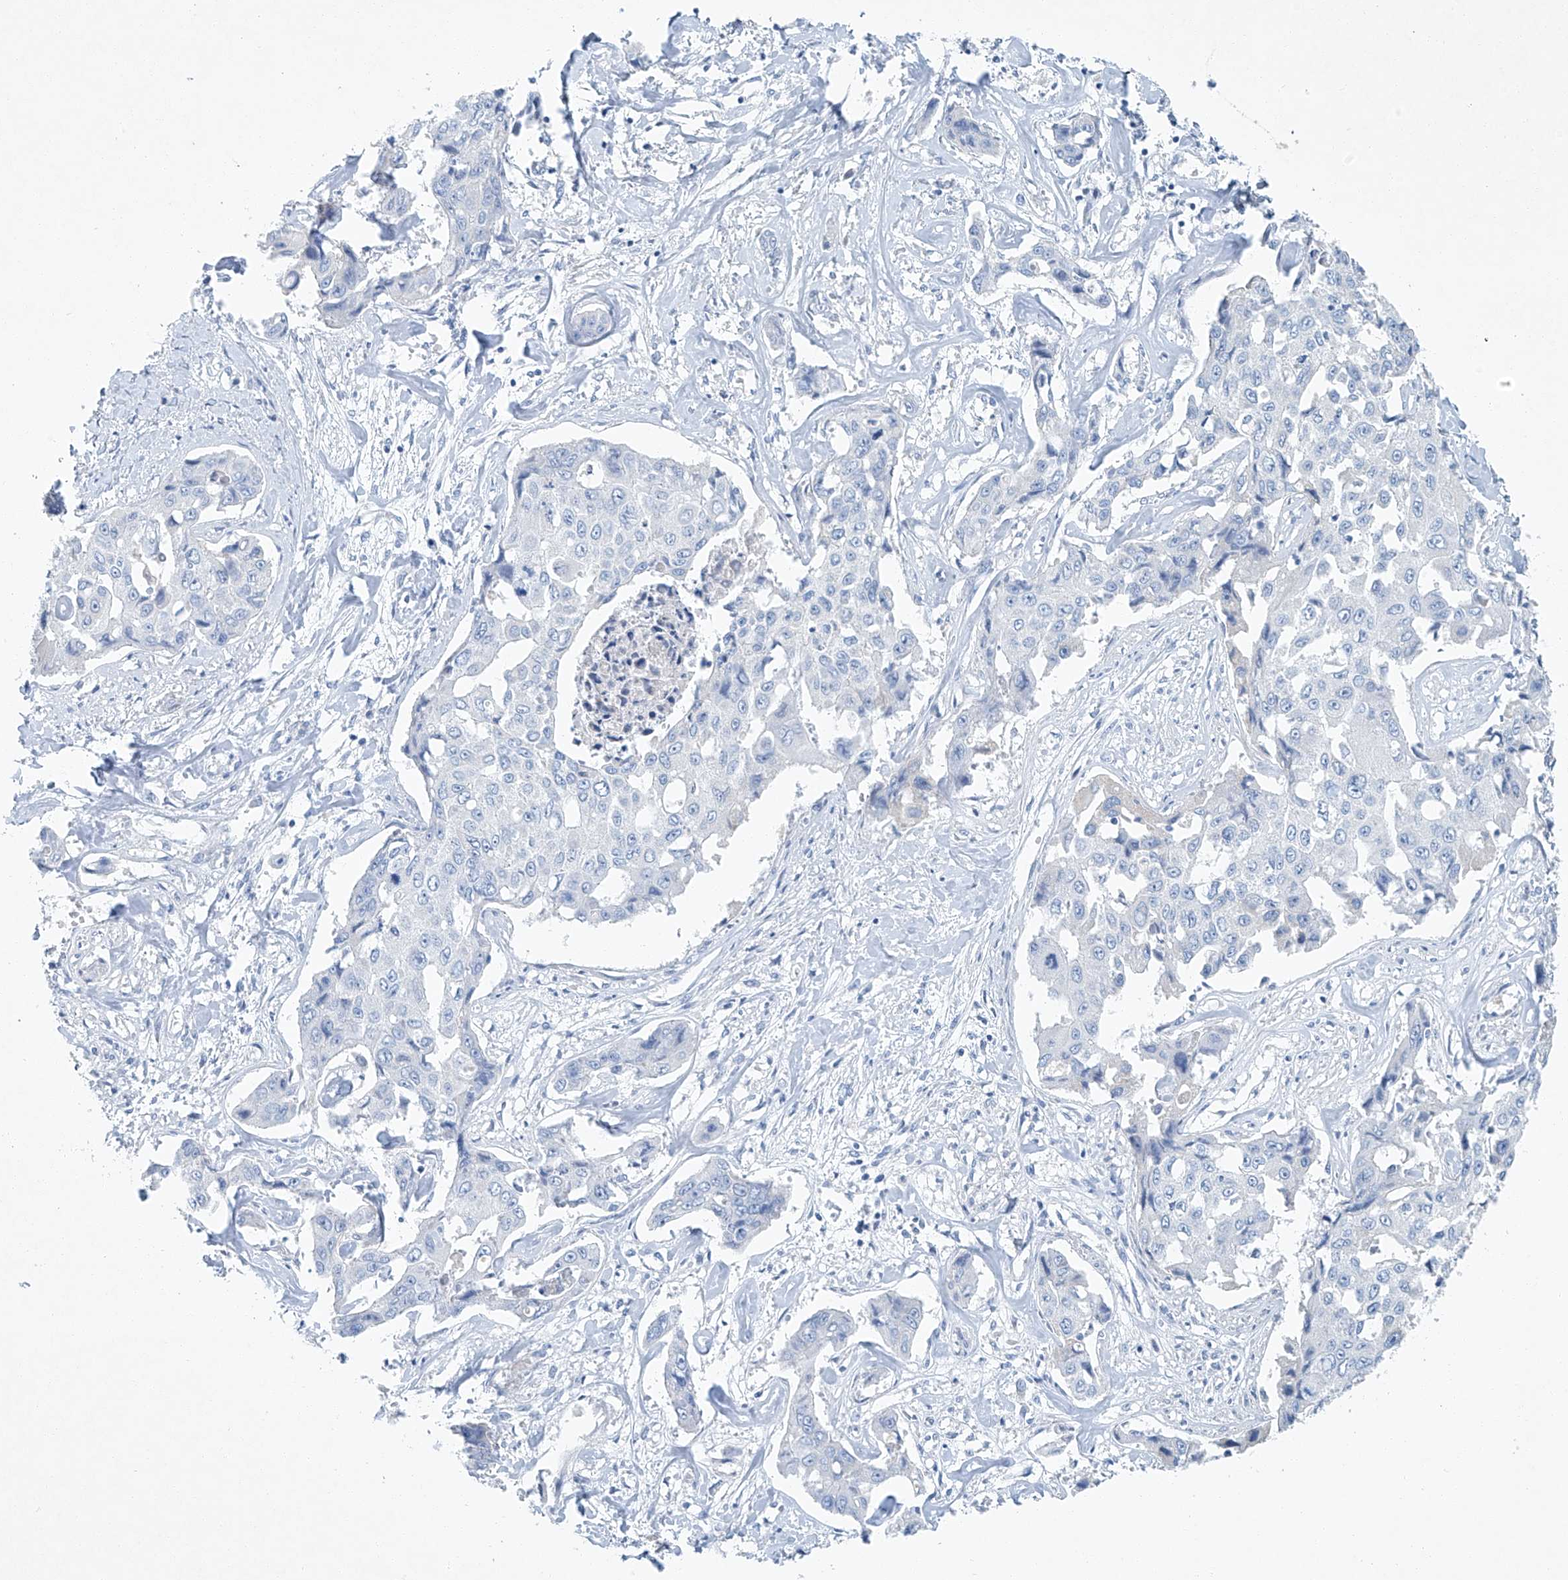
{"staining": {"intensity": "negative", "quantity": "none", "location": "none"}, "tissue": "liver cancer", "cell_type": "Tumor cells", "image_type": "cancer", "snomed": [{"axis": "morphology", "description": "Cholangiocarcinoma"}, {"axis": "topography", "description": "Liver"}], "caption": "High magnification brightfield microscopy of cholangiocarcinoma (liver) stained with DAB (brown) and counterstained with hematoxylin (blue): tumor cells show no significant expression.", "gene": "C1orf87", "patient": {"sex": "male", "age": 59}}